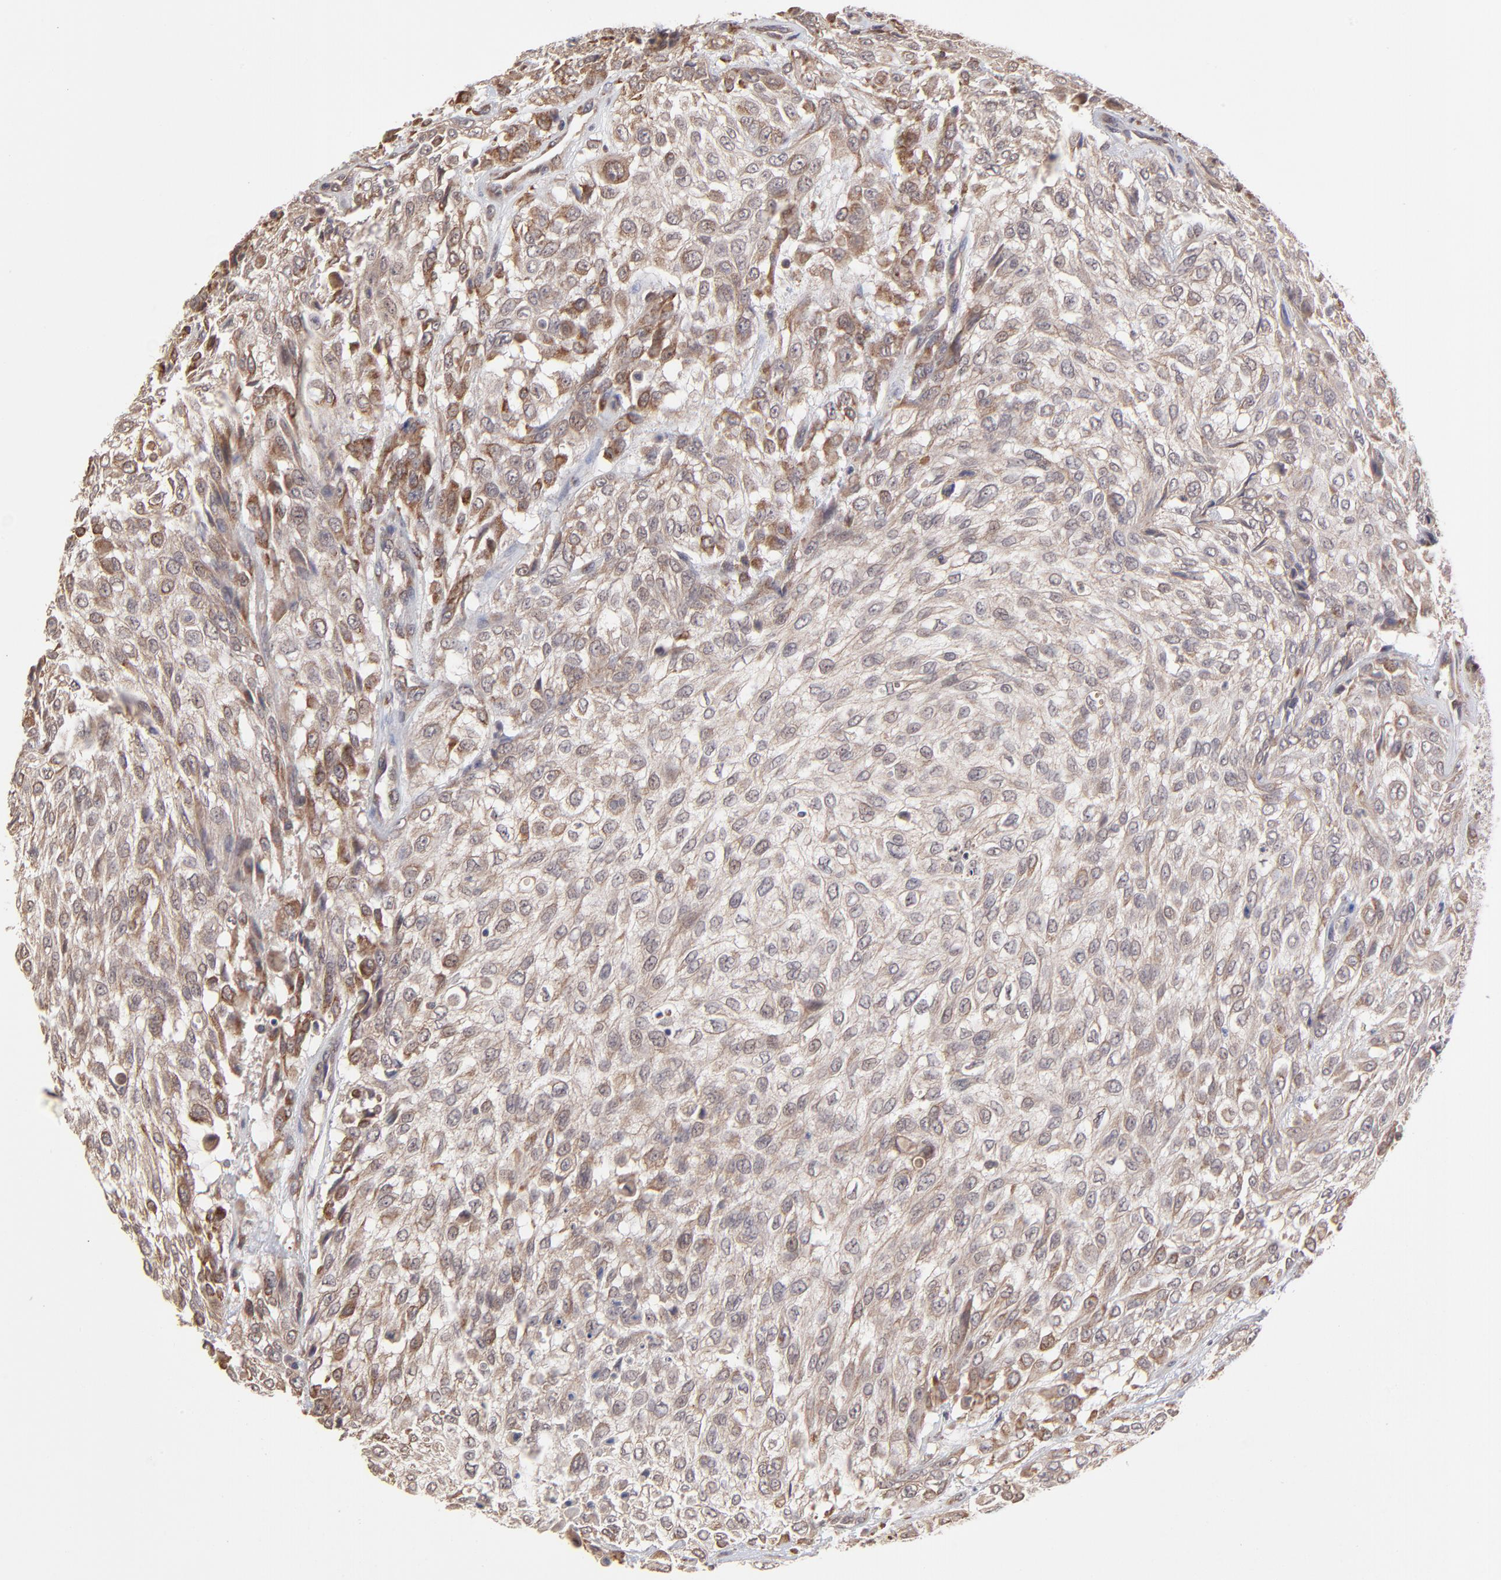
{"staining": {"intensity": "weak", "quantity": ">75%", "location": "cytoplasmic/membranous"}, "tissue": "urothelial cancer", "cell_type": "Tumor cells", "image_type": "cancer", "snomed": [{"axis": "morphology", "description": "Urothelial carcinoma, High grade"}, {"axis": "topography", "description": "Urinary bladder"}], "caption": "Tumor cells demonstrate low levels of weak cytoplasmic/membranous expression in approximately >75% of cells in human urothelial carcinoma (high-grade).", "gene": "CHL1", "patient": {"sex": "male", "age": 57}}